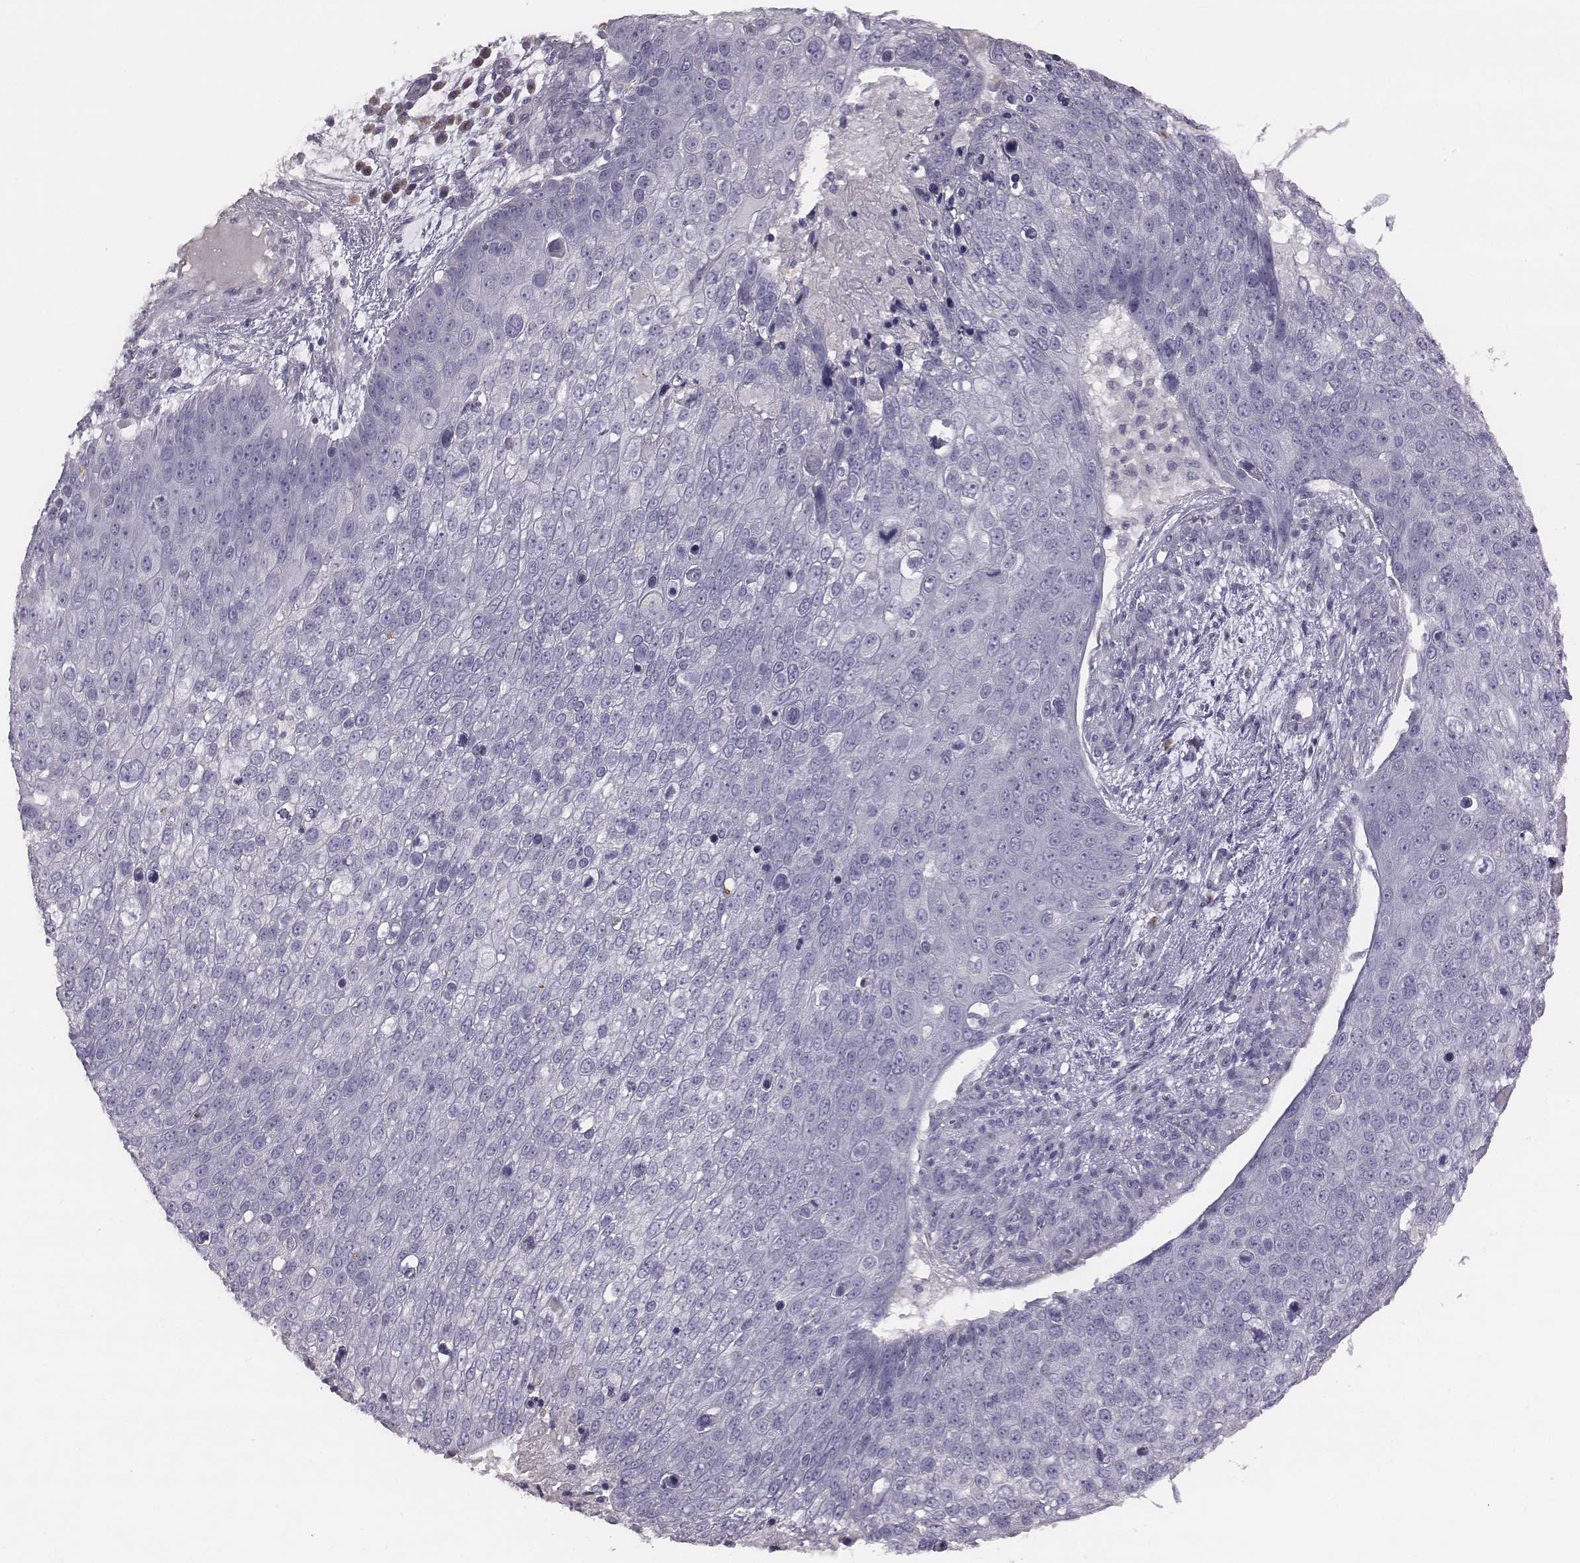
{"staining": {"intensity": "negative", "quantity": "none", "location": "none"}, "tissue": "skin cancer", "cell_type": "Tumor cells", "image_type": "cancer", "snomed": [{"axis": "morphology", "description": "Squamous cell carcinoma, NOS"}, {"axis": "topography", "description": "Skin"}], "caption": "IHC histopathology image of skin cancer stained for a protein (brown), which reveals no positivity in tumor cells. The staining was performed using DAB (3,3'-diaminobenzidine) to visualize the protein expression in brown, while the nuclei were stained in blue with hematoxylin (Magnification: 20x).", "gene": "C6orf58", "patient": {"sex": "male", "age": 71}}